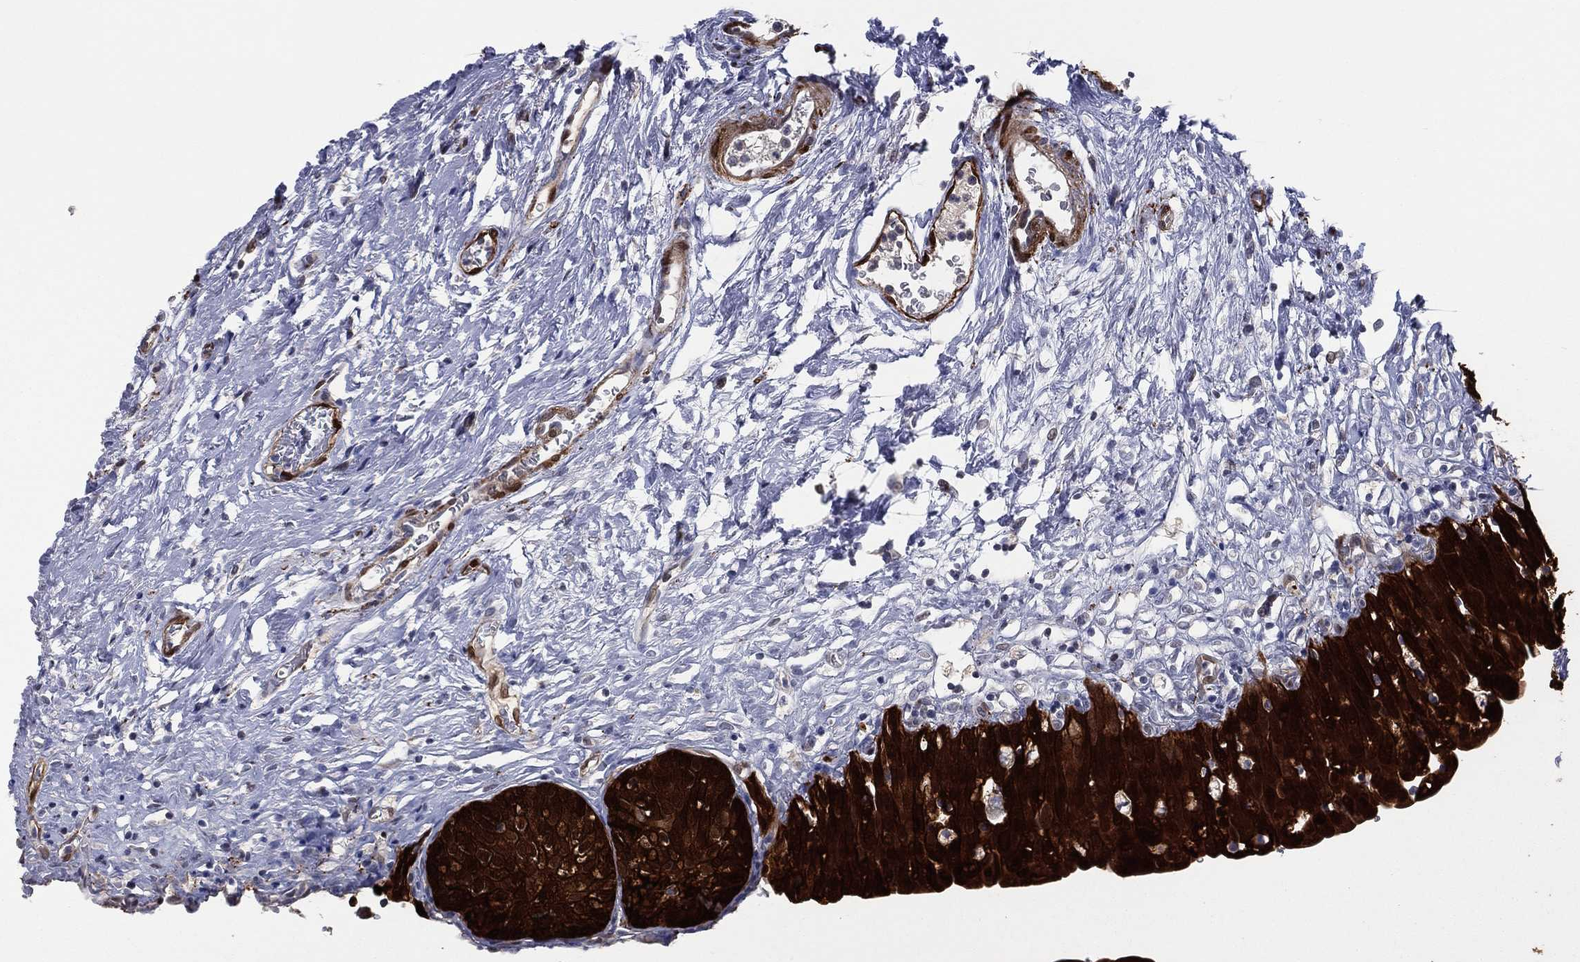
{"staining": {"intensity": "strong", "quantity": ">75%", "location": "cytoplasmic/membranous,nuclear"}, "tissue": "urinary bladder", "cell_type": "Urothelial cells", "image_type": "normal", "snomed": [{"axis": "morphology", "description": "Normal tissue, NOS"}, {"axis": "topography", "description": "Urinary bladder"}], "caption": "Immunohistochemistry (IHC) histopathology image of normal urinary bladder: human urinary bladder stained using immunohistochemistry reveals high levels of strong protein expression localized specifically in the cytoplasmic/membranous,nuclear of urothelial cells, appearing as a cytoplasmic/membranous,nuclear brown color.", "gene": "SNCG", "patient": {"sex": "male", "age": 76}}